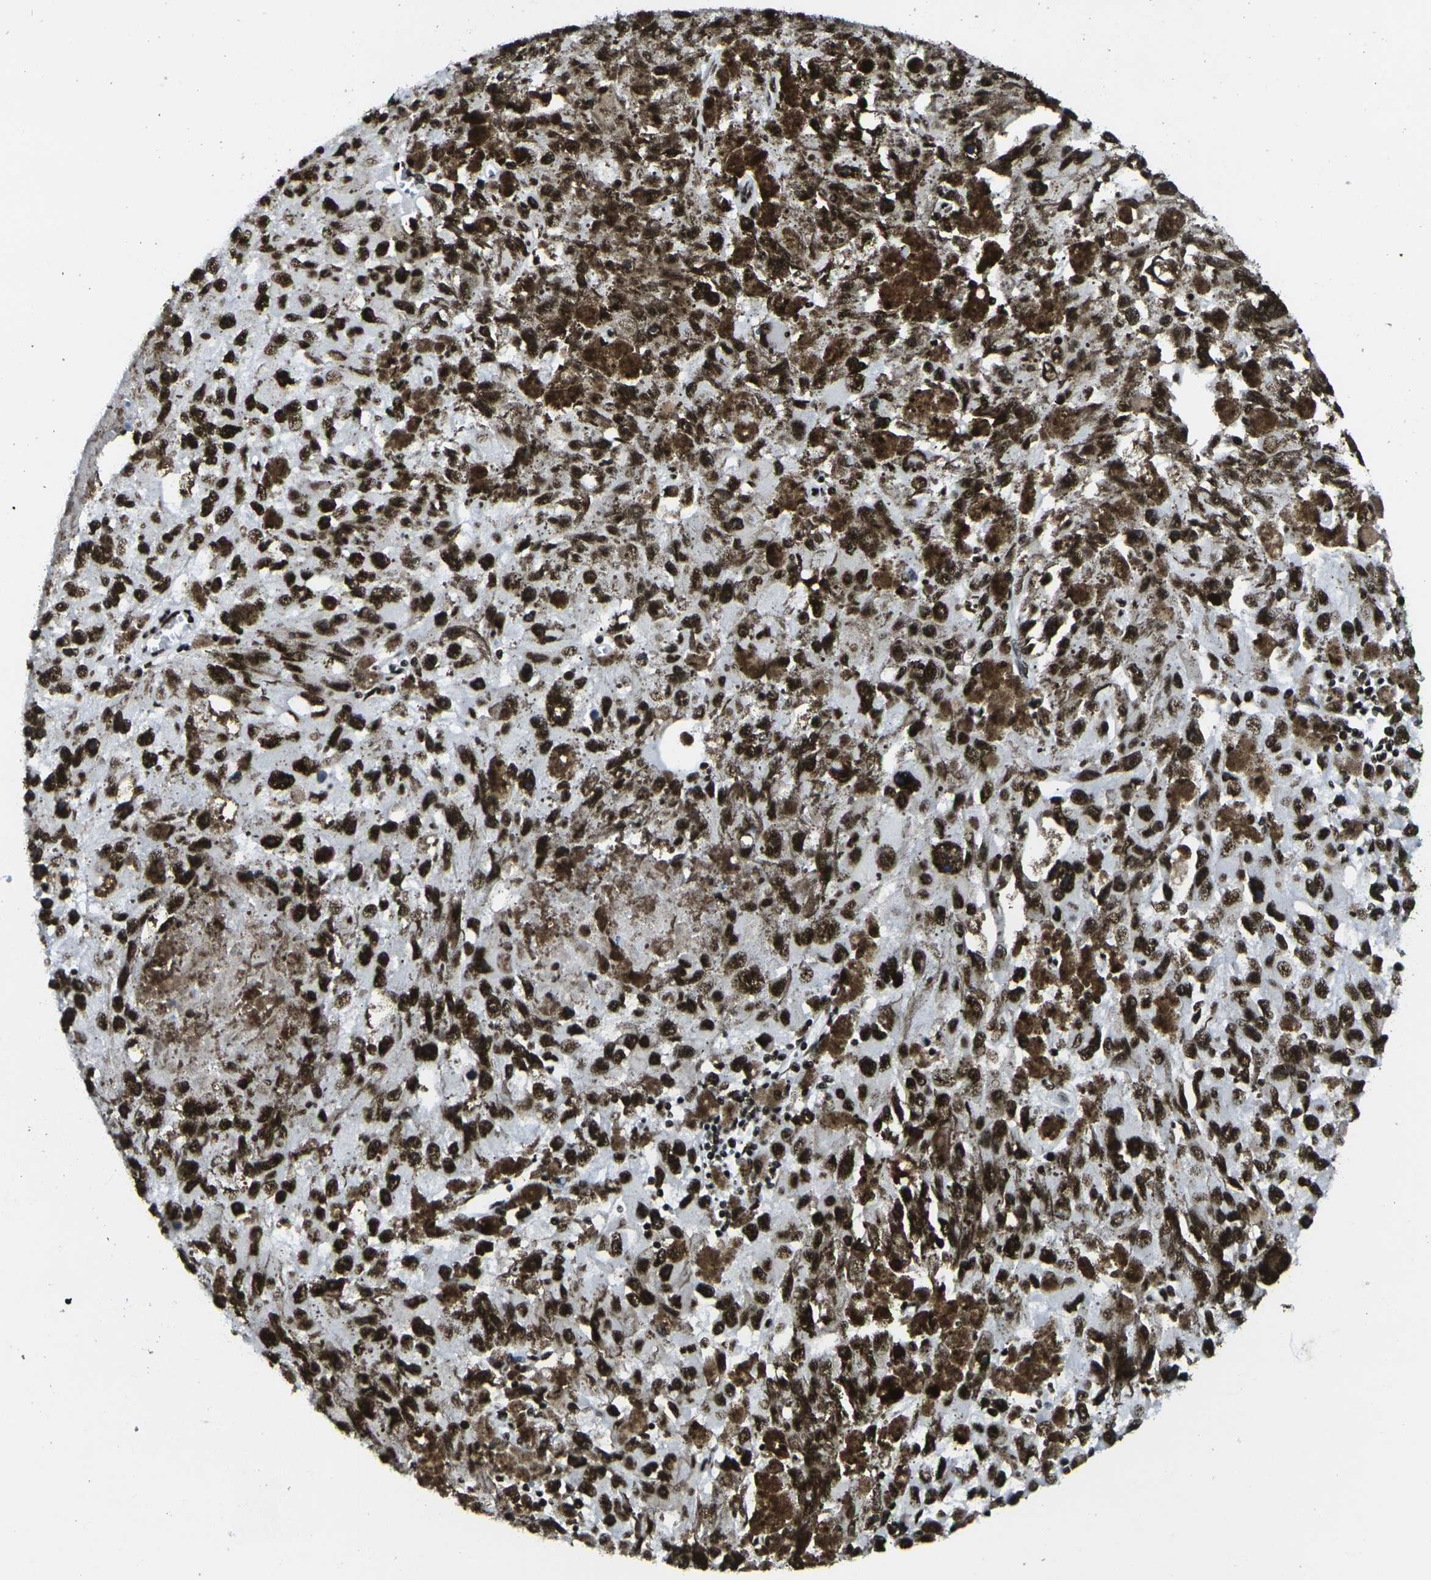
{"staining": {"intensity": "strong", "quantity": ">75%", "location": "nuclear"}, "tissue": "melanoma", "cell_type": "Tumor cells", "image_type": "cancer", "snomed": [{"axis": "morphology", "description": "Malignant melanoma in situ"}, {"axis": "morphology", "description": "Malignant melanoma, NOS"}, {"axis": "topography", "description": "Skin"}], "caption": "A brown stain highlights strong nuclear staining of a protein in melanoma tumor cells. (IHC, brightfield microscopy, high magnification).", "gene": "SMARCC1", "patient": {"sex": "female", "age": 88}}